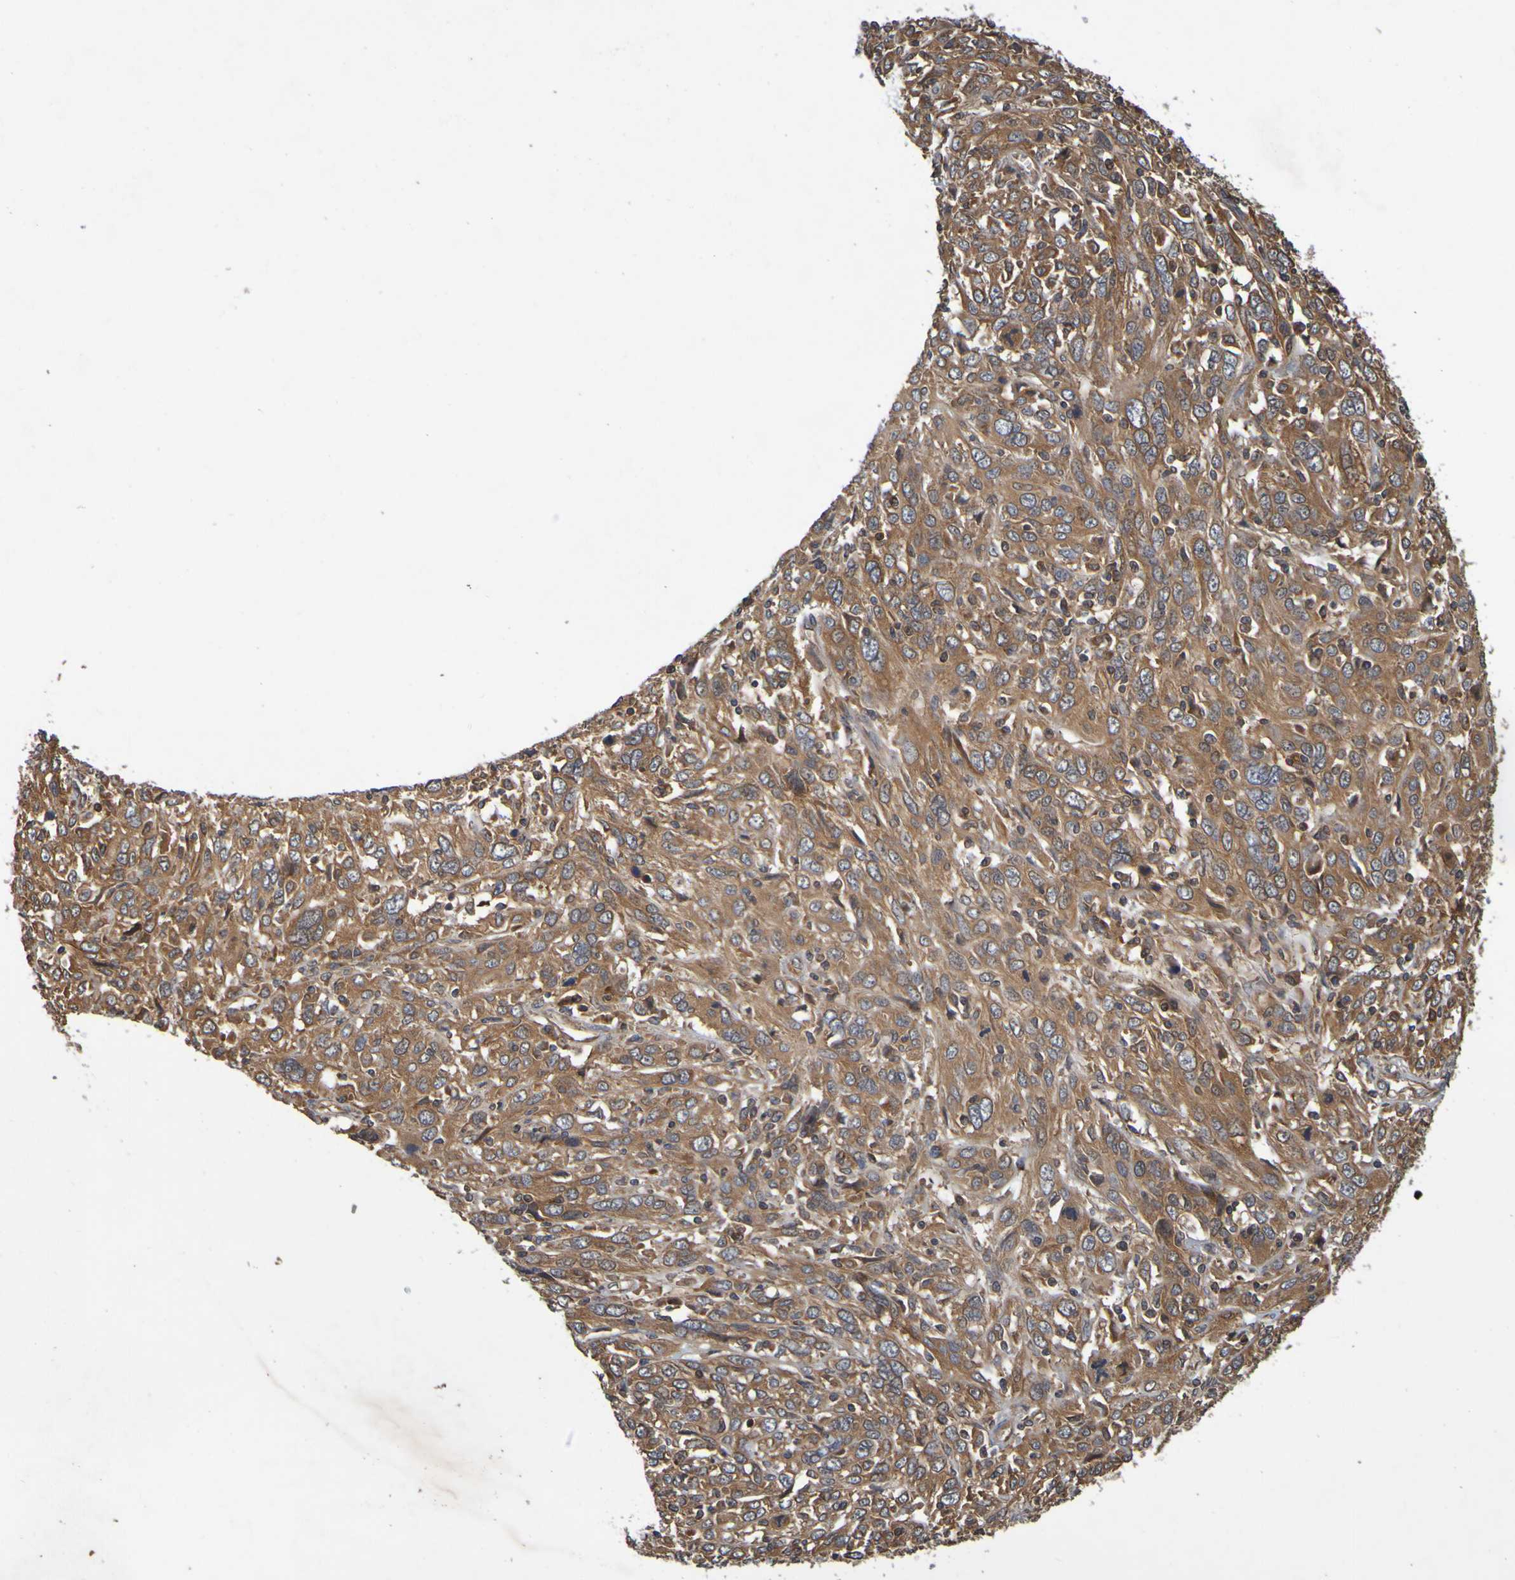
{"staining": {"intensity": "strong", "quantity": ">75%", "location": "cytoplasmic/membranous"}, "tissue": "cervical cancer", "cell_type": "Tumor cells", "image_type": "cancer", "snomed": [{"axis": "morphology", "description": "Squamous cell carcinoma, NOS"}, {"axis": "topography", "description": "Cervix"}], "caption": "Human cervical cancer stained with a protein marker exhibits strong staining in tumor cells.", "gene": "OCRL", "patient": {"sex": "female", "age": 46}}